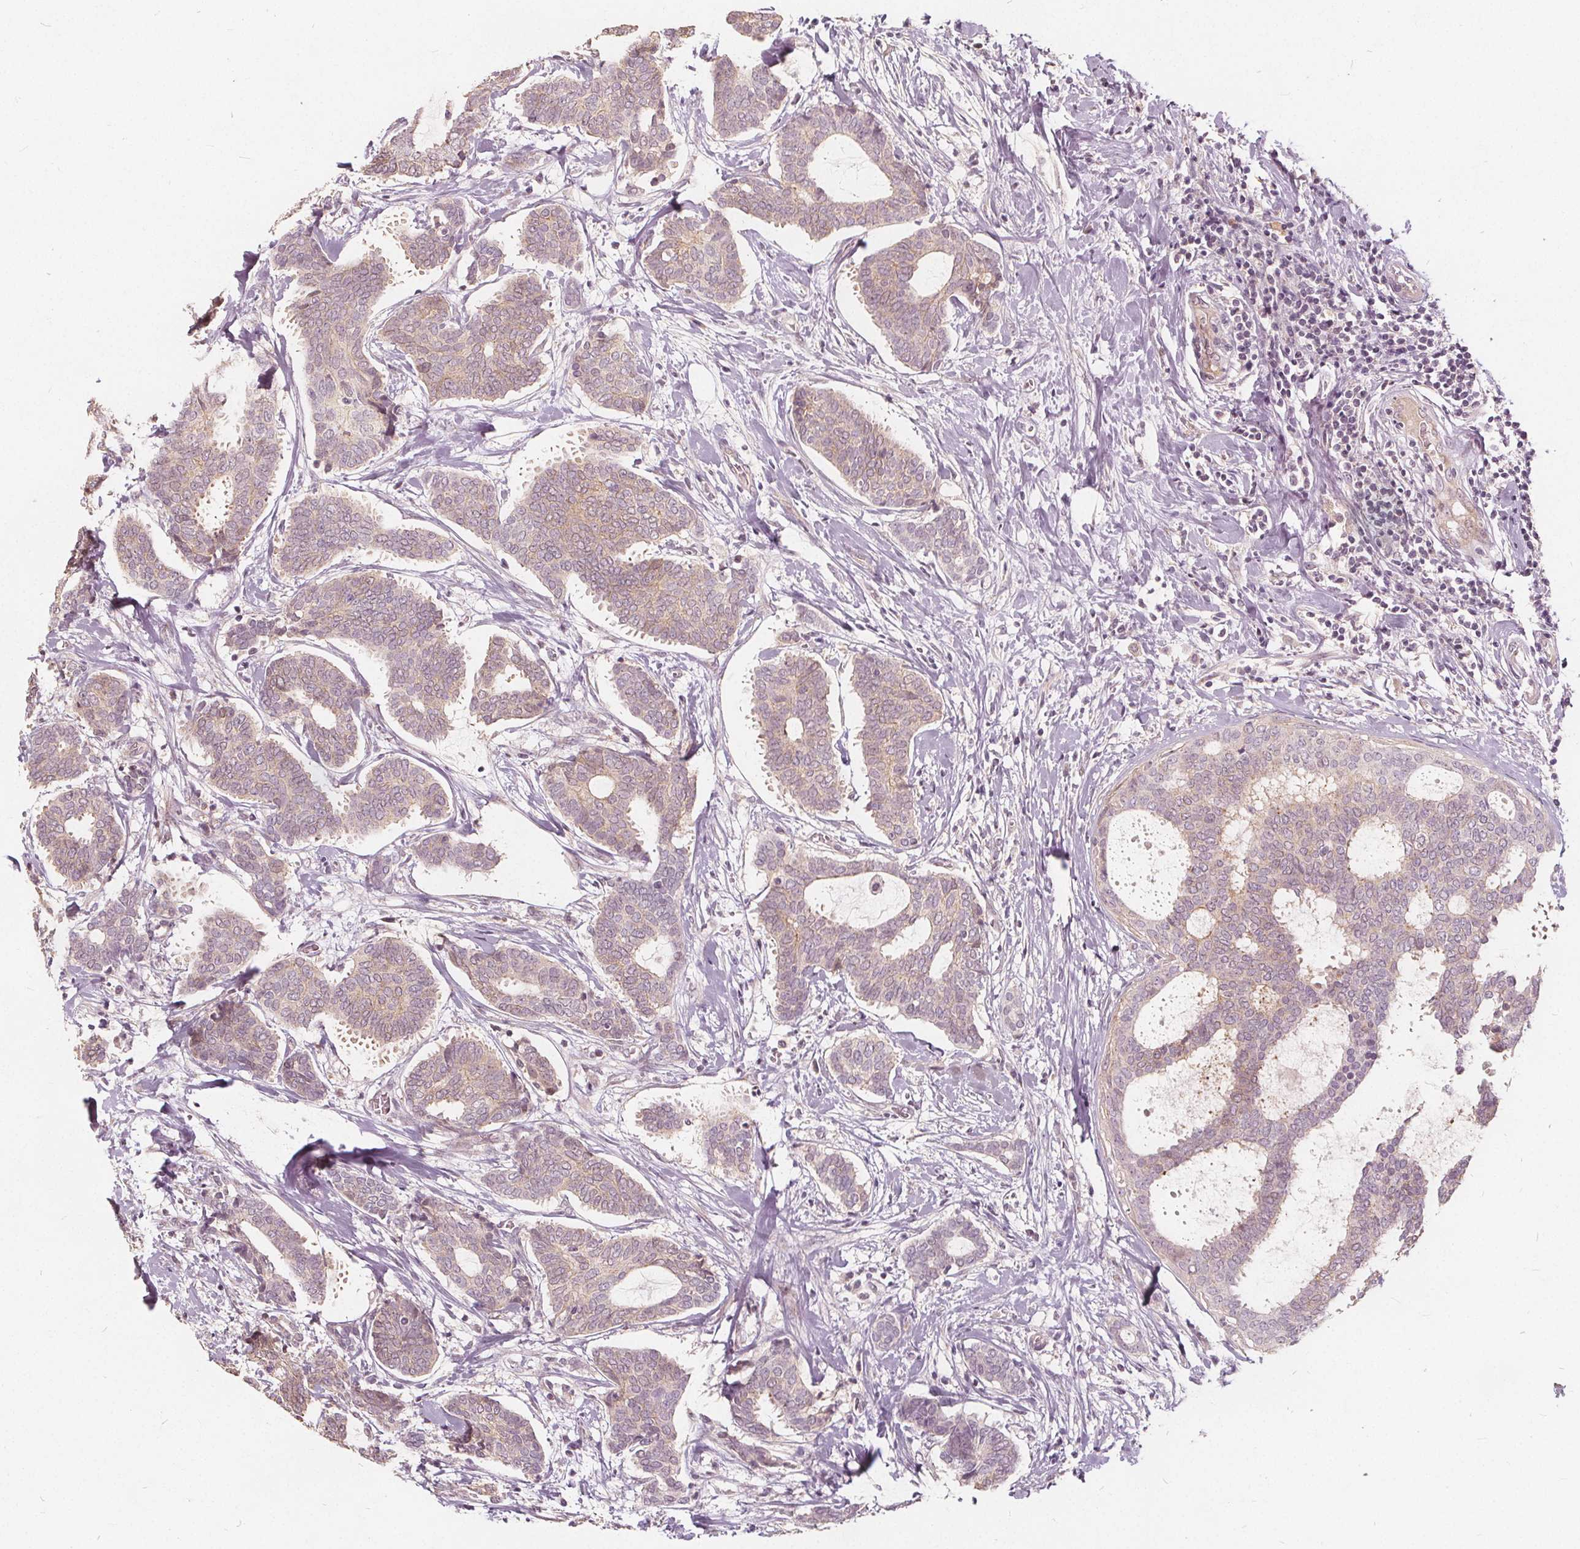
{"staining": {"intensity": "negative", "quantity": "none", "location": "none"}, "tissue": "breast cancer", "cell_type": "Tumor cells", "image_type": "cancer", "snomed": [{"axis": "morphology", "description": "Intraductal carcinoma, in situ"}, {"axis": "morphology", "description": "Duct carcinoma"}, {"axis": "morphology", "description": "Lobular carcinoma, in situ"}, {"axis": "topography", "description": "Breast"}], "caption": "Histopathology image shows no significant protein staining in tumor cells of breast cancer. (DAB immunohistochemistry (IHC), high magnification).", "gene": "PTPRT", "patient": {"sex": "female", "age": 44}}